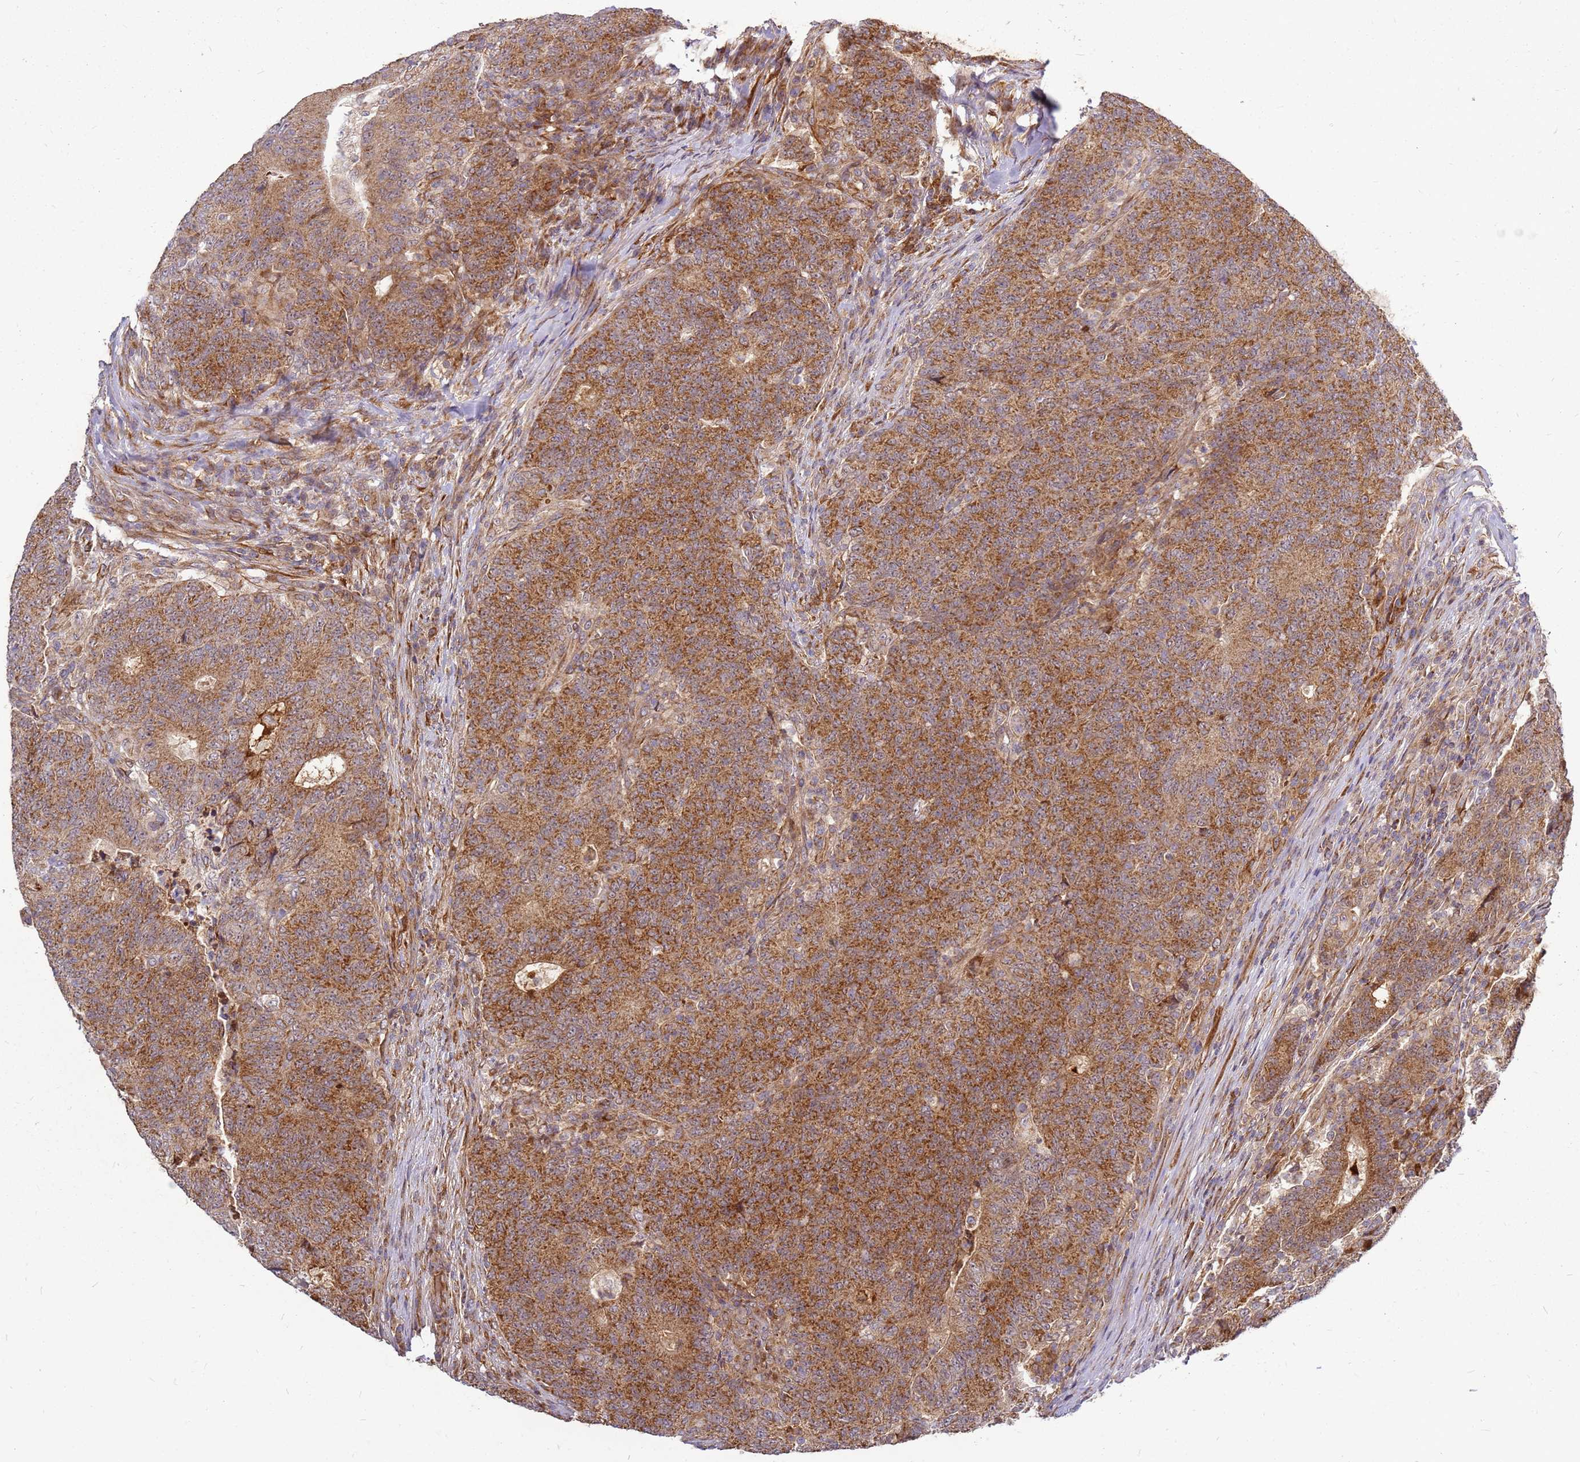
{"staining": {"intensity": "moderate", "quantity": ">75%", "location": "cytoplasmic/membranous"}, "tissue": "colorectal cancer", "cell_type": "Tumor cells", "image_type": "cancer", "snomed": [{"axis": "morphology", "description": "Adenocarcinoma, NOS"}, {"axis": "topography", "description": "Colon"}], "caption": "Immunohistochemical staining of colorectal adenocarcinoma demonstrates medium levels of moderate cytoplasmic/membranous staining in approximately >75% of tumor cells.", "gene": "CCDC159", "patient": {"sex": "female", "age": 75}}